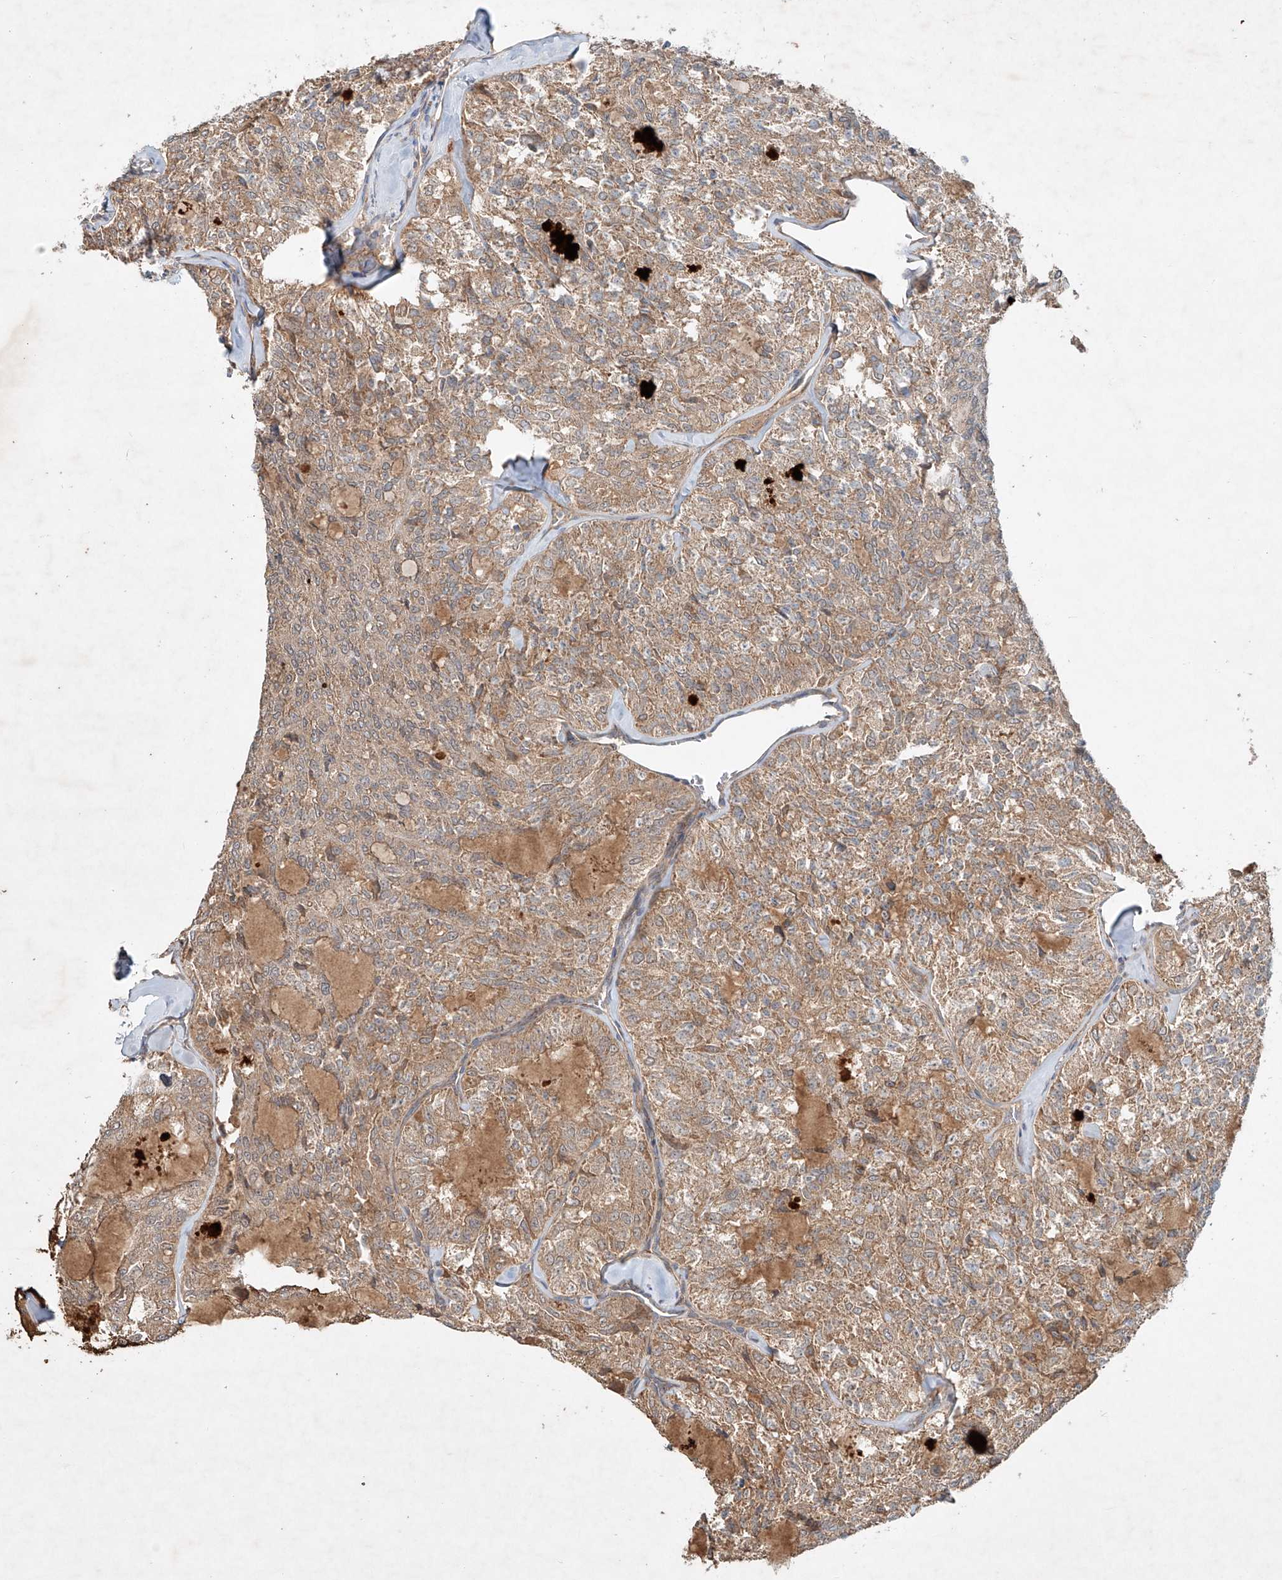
{"staining": {"intensity": "moderate", "quantity": ">75%", "location": "cytoplasmic/membranous"}, "tissue": "thyroid cancer", "cell_type": "Tumor cells", "image_type": "cancer", "snomed": [{"axis": "morphology", "description": "Follicular adenoma carcinoma, NOS"}, {"axis": "topography", "description": "Thyroid gland"}], "caption": "High-power microscopy captured an immunohistochemistry (IHC) photomicrograph of thyroid cancer (follicular adenoma carcinoma), revealing moderate cytoplasmic/membranous staining in approximately >75% of tumor cells.", "gene": "IER5", "patient": {"sex": "male", "age": 75}}